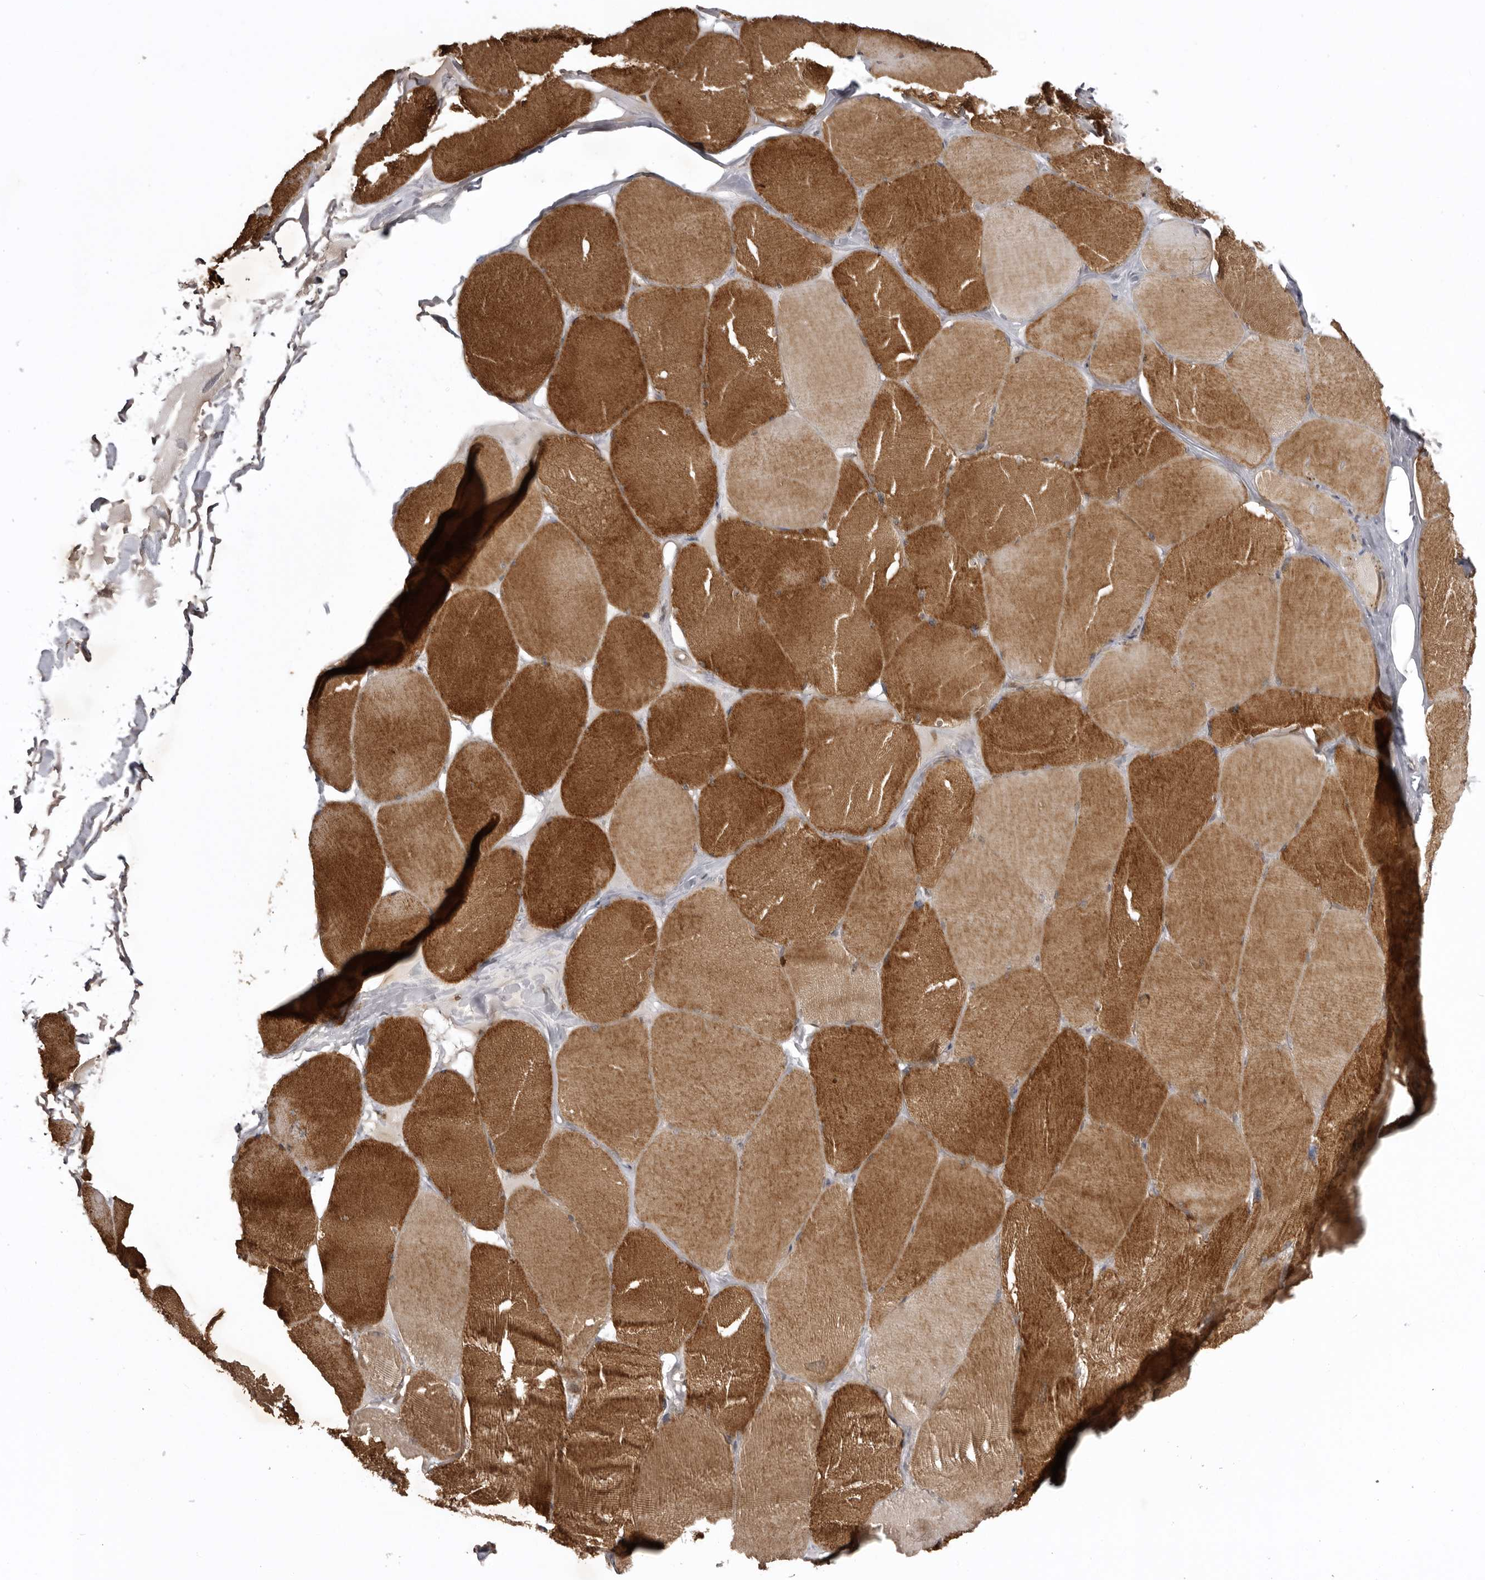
{"staining": {"intensity": "strong", "quantity": "25%-75%", "location": "cytoplasmic/membranous"}, "tissue": "skeletal muscle", "cell_type": "Myocytes", "image_type": "normal", "snomed": [{"axis": "morphology", "description": "Normal tissue, NOS"}, {"axis": "topography", "description": "Skin"}, {"axis": "topography", "description": "Skeletal muscle"}], "caption": "Unremarkable skeletal muscle reveals strong cytoplasmic/membranous staining in approximately 25%-75% of myocytes.", "gene": "USP43", "patient": {"sex": "male", "age": 83}}